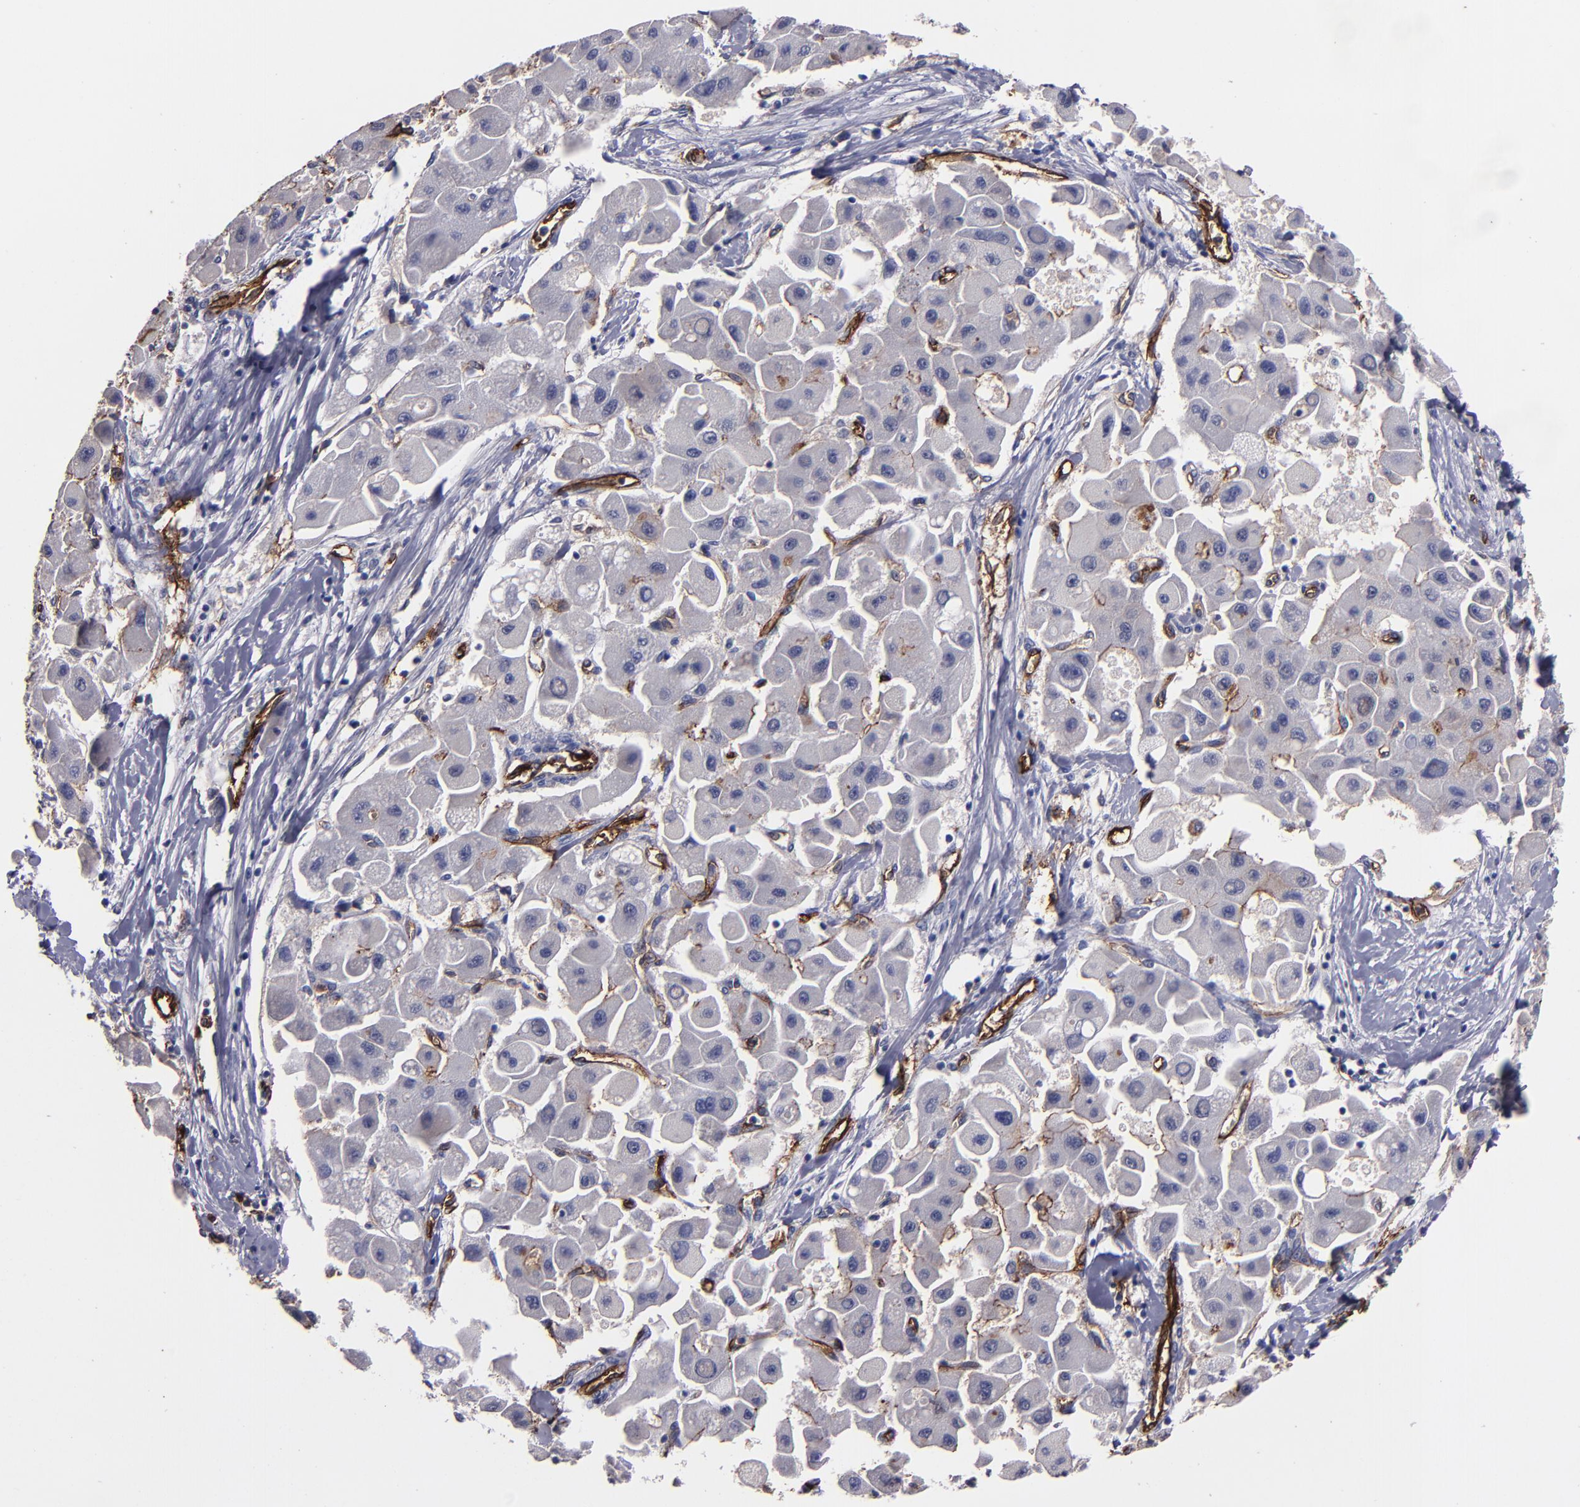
{"staining": {"intensity": "weak", "quantity": "<25%", "location": "cytoplasmic/membranous"}, "tissue": "liver cancer", "cell_type": "Tumor cells", "image_type": "cancer", "snomed": [{"axis": "morphology", "description": "Carcinoma, Hepatocellular, NOS"}, {"axis": "topography", "description": "Liver"}], "caption": "Tumor cells are negative for protein expression in human hepatocellular carcinoma (liver).", "gene": "CLDN5", "patient": {"sex": "male", "age": 24}}